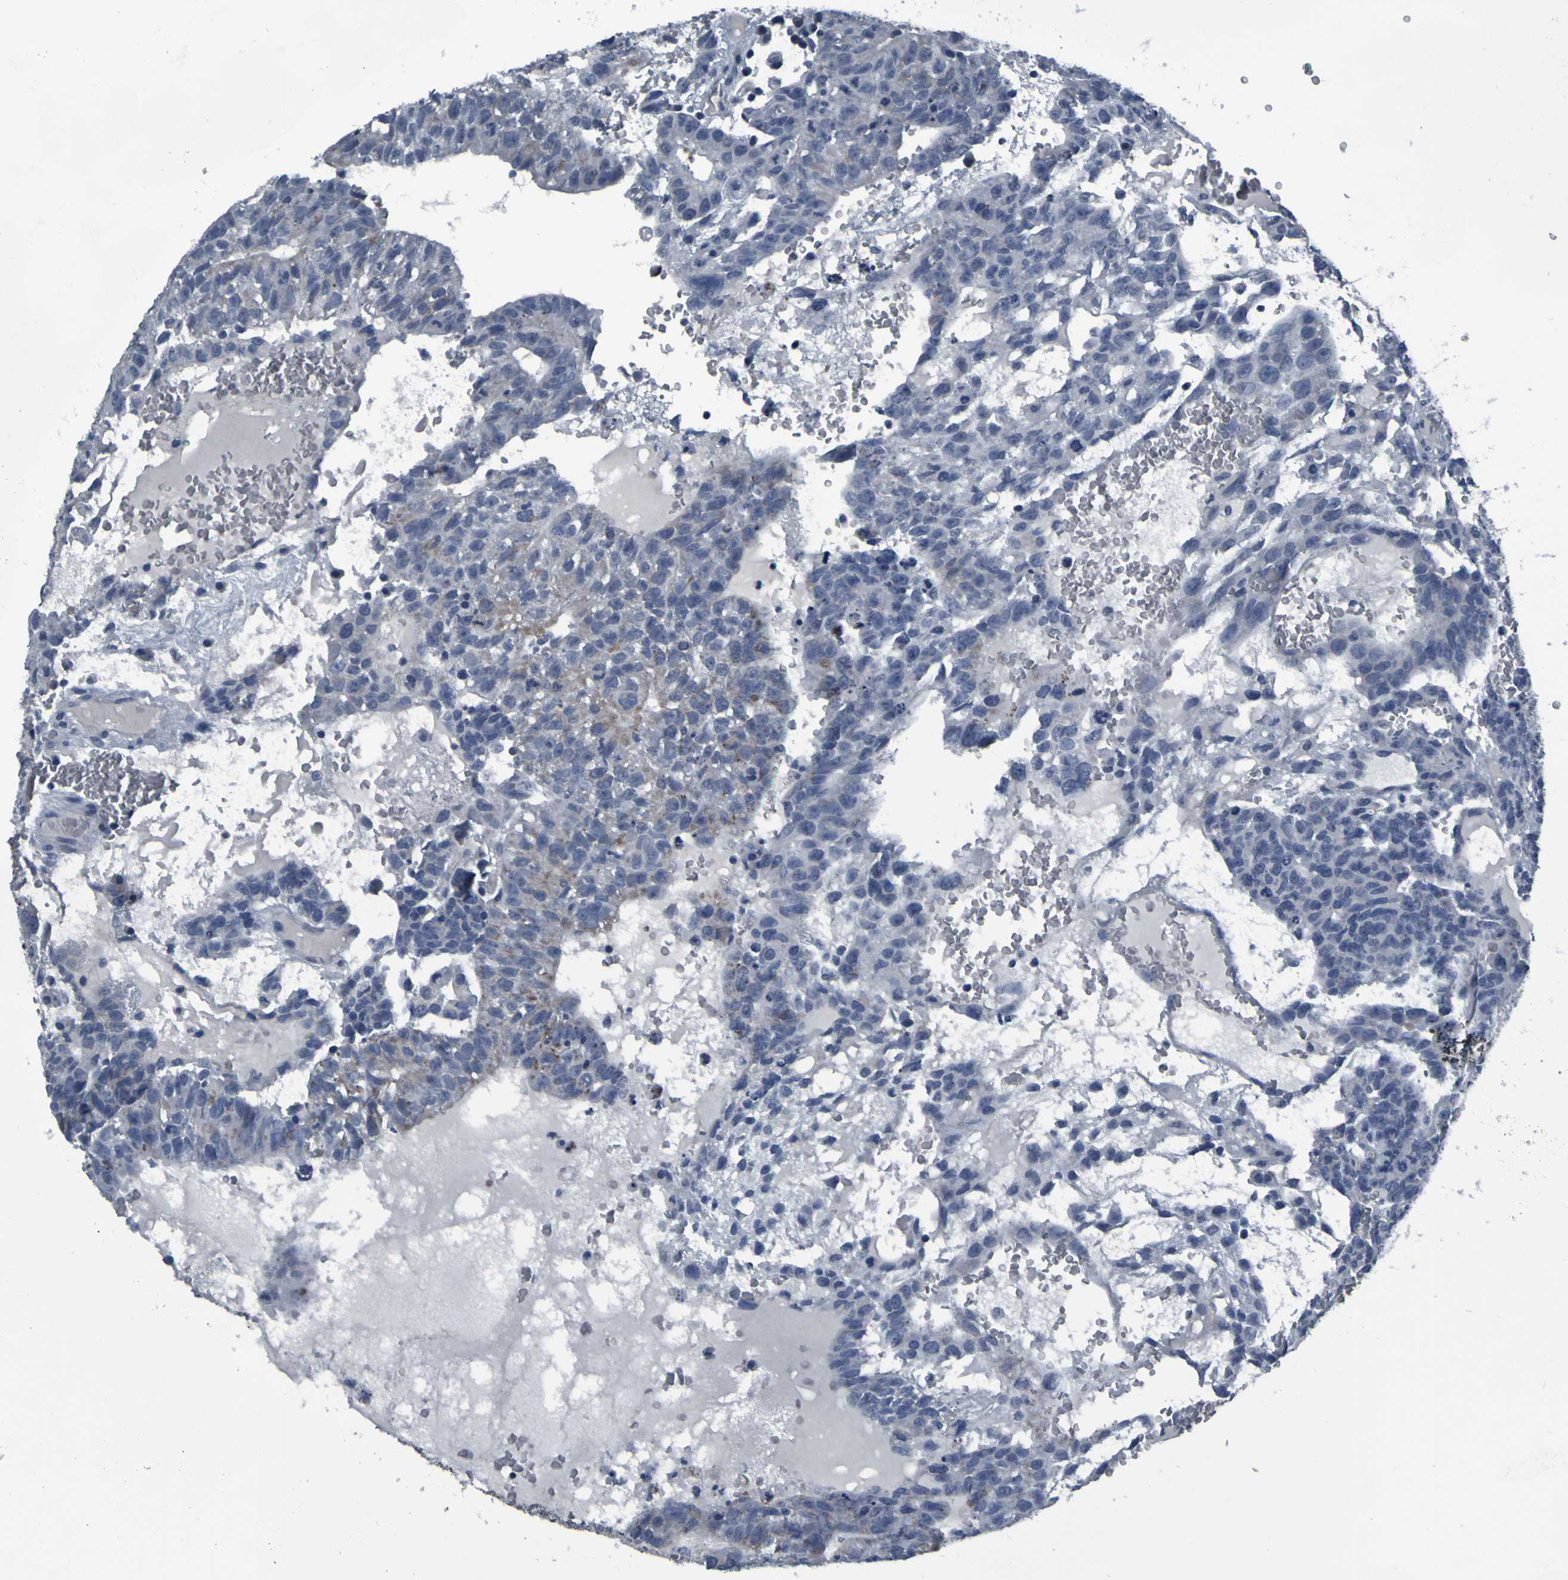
{"staining": {"intensity": "moderate", "quantity": "<25%", "location": "cytoplasmic/membranous"}, "tissue": "testis cancer", "cell_type": "Tumor cells", "image_type": "cancer", "snomed": [{"axis": "morphology", "description": "Seminoma, NOS"}, {"axis": "morphology", "description": "Carcinoma, Embryonal, NOS"}, {"axis": "topography", "description": "Testis"}], "caption": "Immunohistochemical staining of testis cancer shows low levels of moderate cytoplasmic/membranous staining in about <25% of tumor cells.", "gene": "OSTM1", "patient": {"sex": "male", "age": 52}}